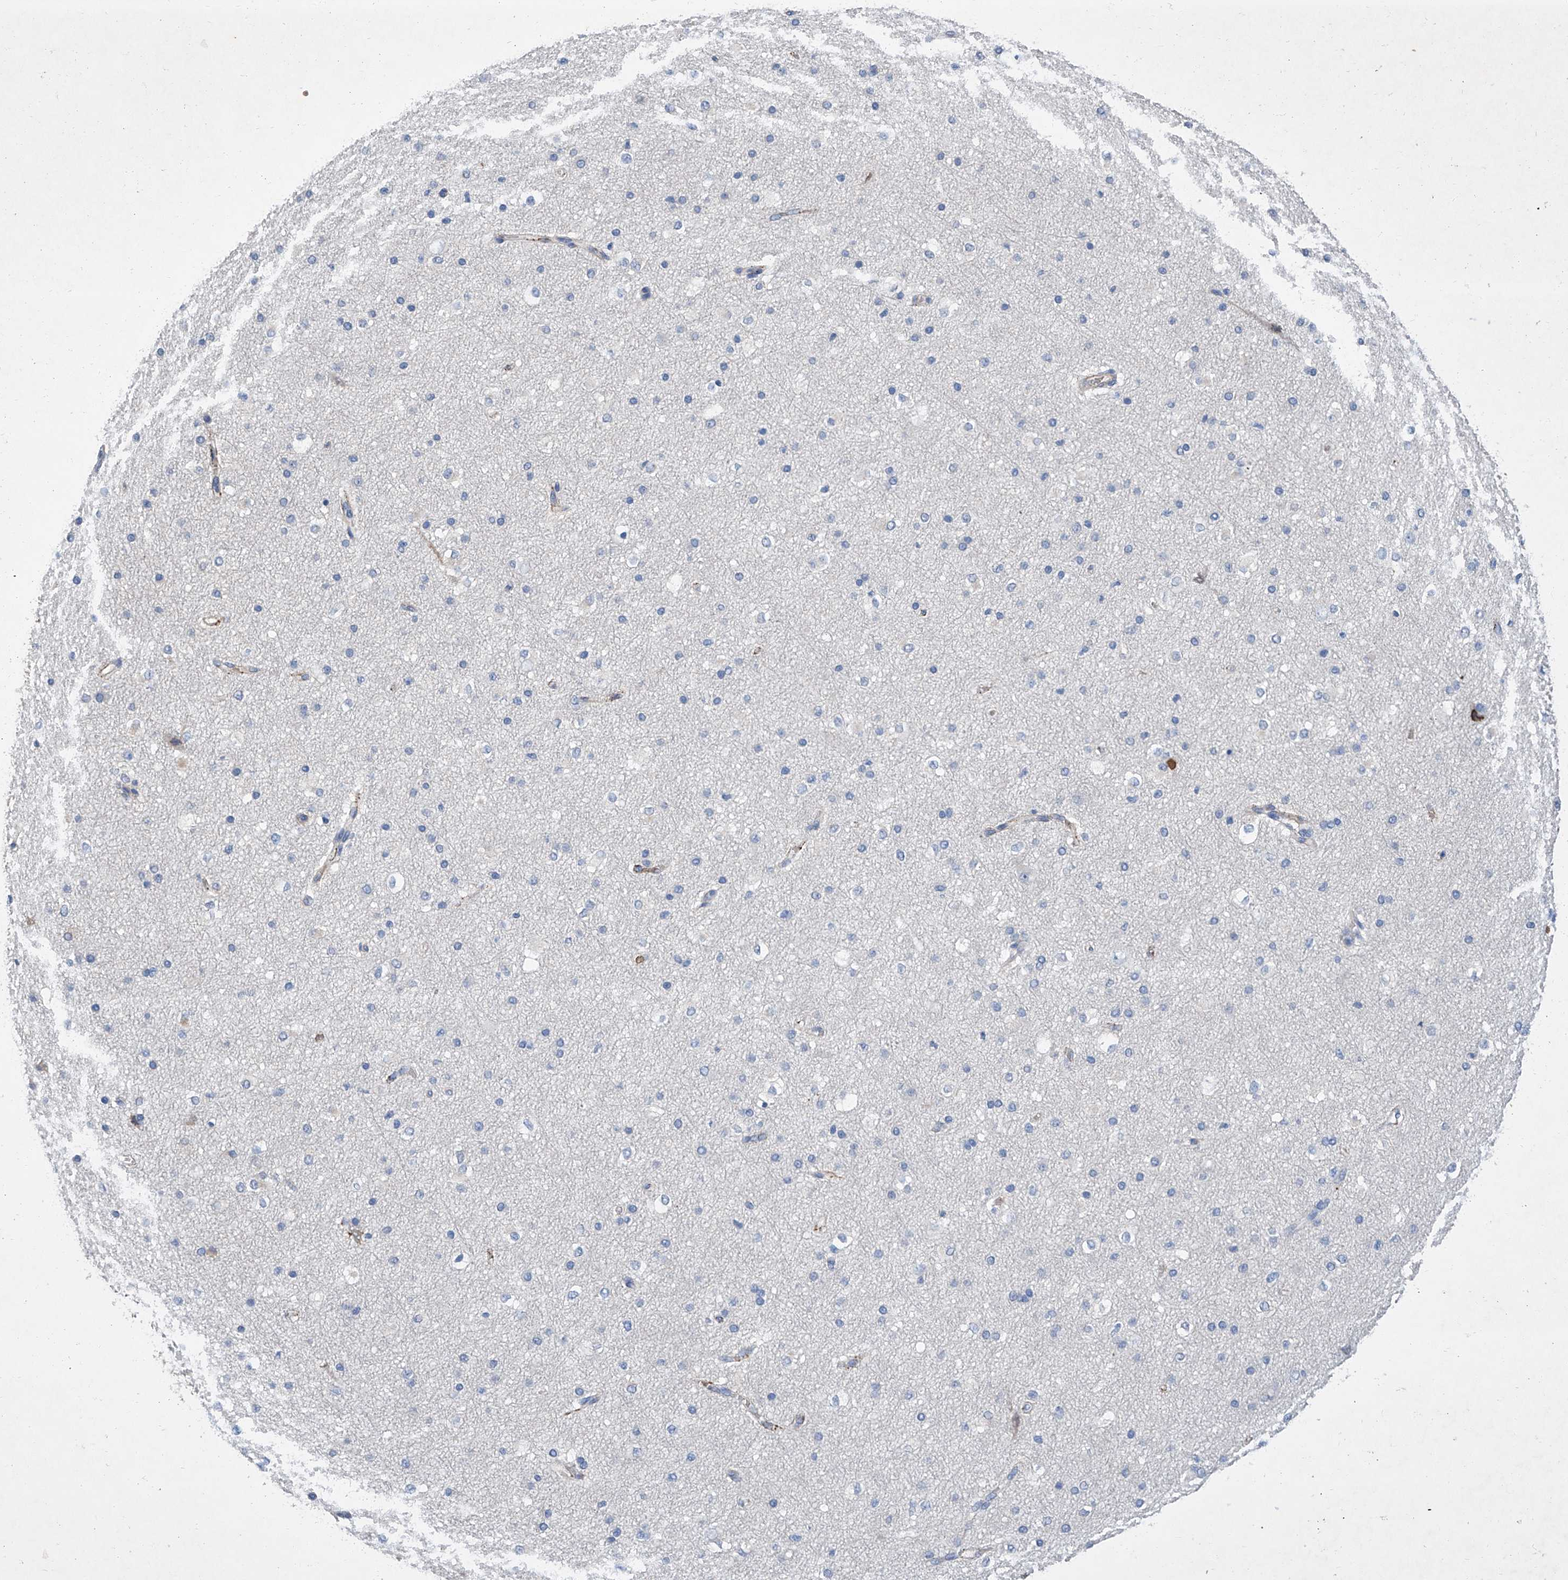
{"staining": {"intensity": "weak", "quantity": "<25%", "location": "cytoplasmic/membranous"}, "tissue": "cerebral cortex", "cell_type": "Endothelial cells", "image_type": "normal", "snomed": [{"axis": "morphology", "description": "Normal tissue, NOS"}, {"axis": "morphology", "description": "Developmental malformation"}, {"axis": "topography", "description": "Cerebral cortex"}], "caption": "Endothelial cells show no significant staining in normal cerebral cortex. Nuclei are stained in blue.", "gene": "GPT", "patient": {"sex": "female", "age": 30}}